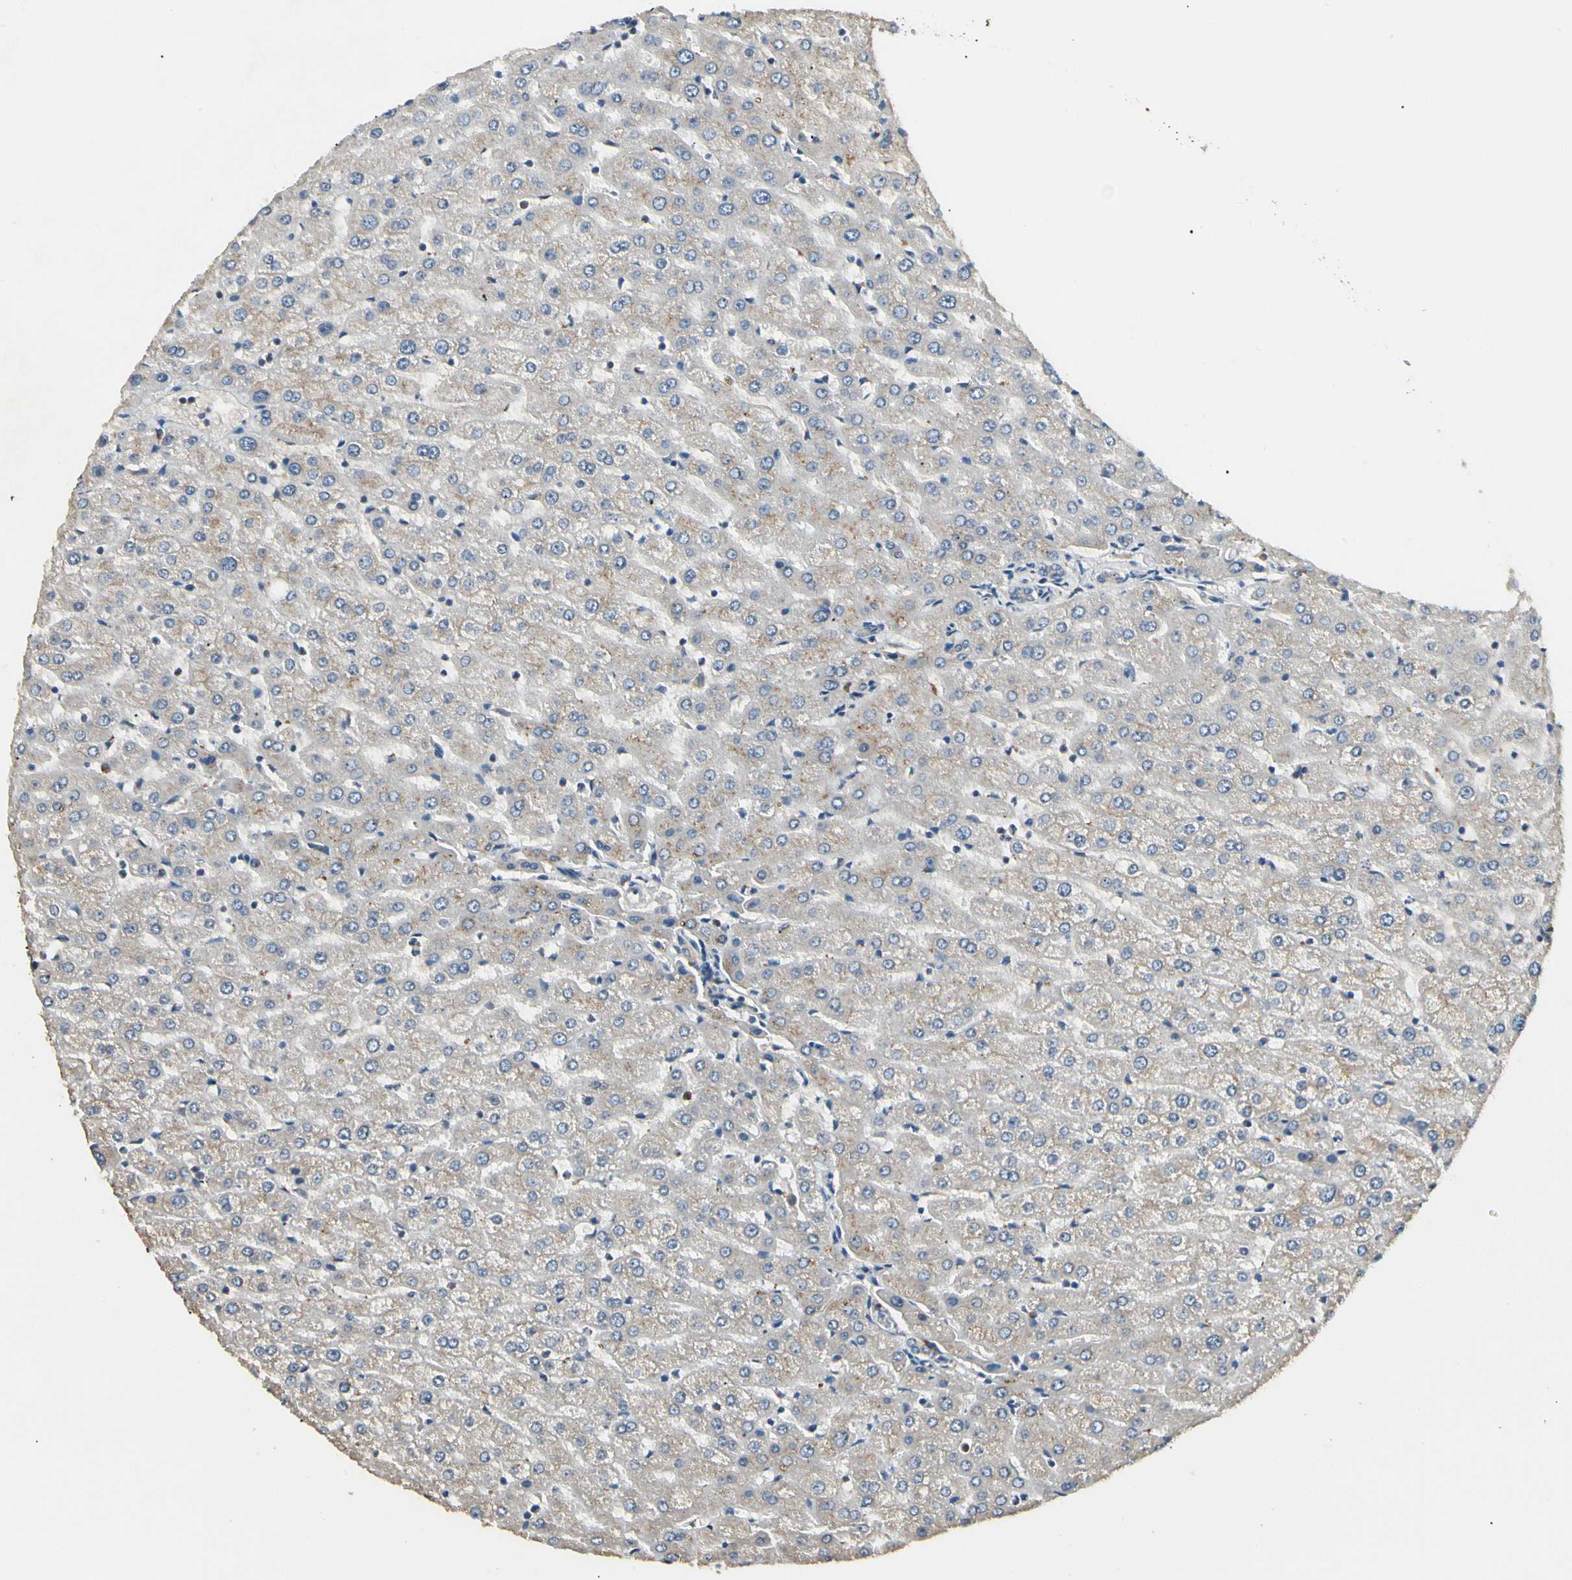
{"staining": {"intensity": "weak", "quantity": ">75%", "location": "none"}, "tissue": "liver", "cell_type": "Cholangiocytes", "image_type": "normal", "snomed": [{"axis": "morphology", "description": "Normal tissue, NOS"}, {"axis": "morphology", "description": "Fibrosis, NOS"}, {"axis": "topography", "description": "Liver"}], "caption": "Cholangiocytes exhibit low levels of weak None staining in approximately >75% of cells in benign liver. (DAB (3,3'-diaminobenzidine) = brown stain, brightfield microscopy at high magnification).", "gene": "NME1", "patient": {"sex": "female", "age": 29}}